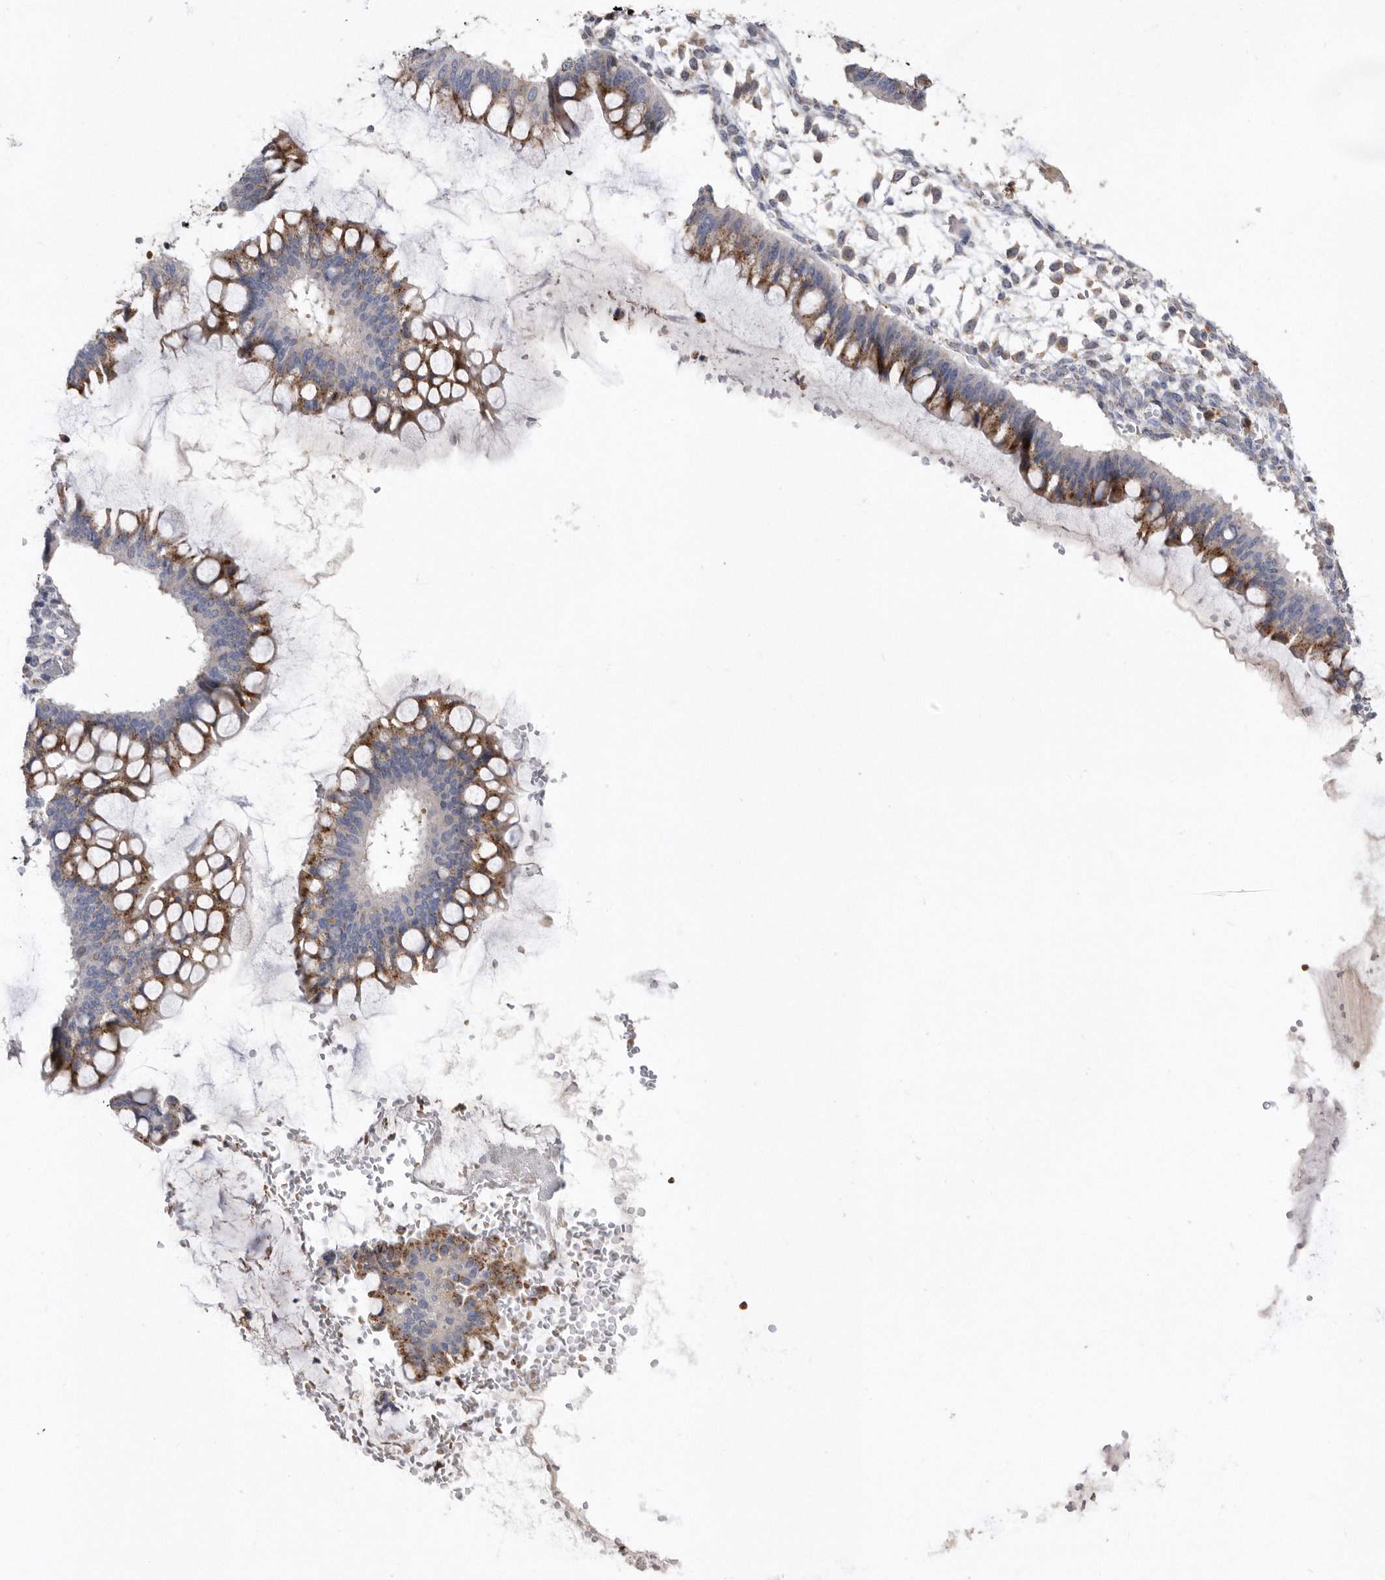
{"staining": {"intensity": "moderate", "quantity": ">75%", "location": "cytoplasmic/membranous"}, "tissue": "ovarian cancer", "cell_type": "Tumor cells", "image_type": "cancer", "snomed": [{"axis": "morphology", "description": "Cystadenocarcinoma, mucinous, NOS"}, {"axis": "topography", "description": "Ovary"}], "caption": "Immunohistochemical staining of ovarian cancer (mucinous cystadenocarcinoma) demonstrates moderate cytoplasmic/membranous protein staining in approximately >75% of tumor cells.", "gene": "CRISPLD2", "patient": {"sex": "female", "age": 73}}